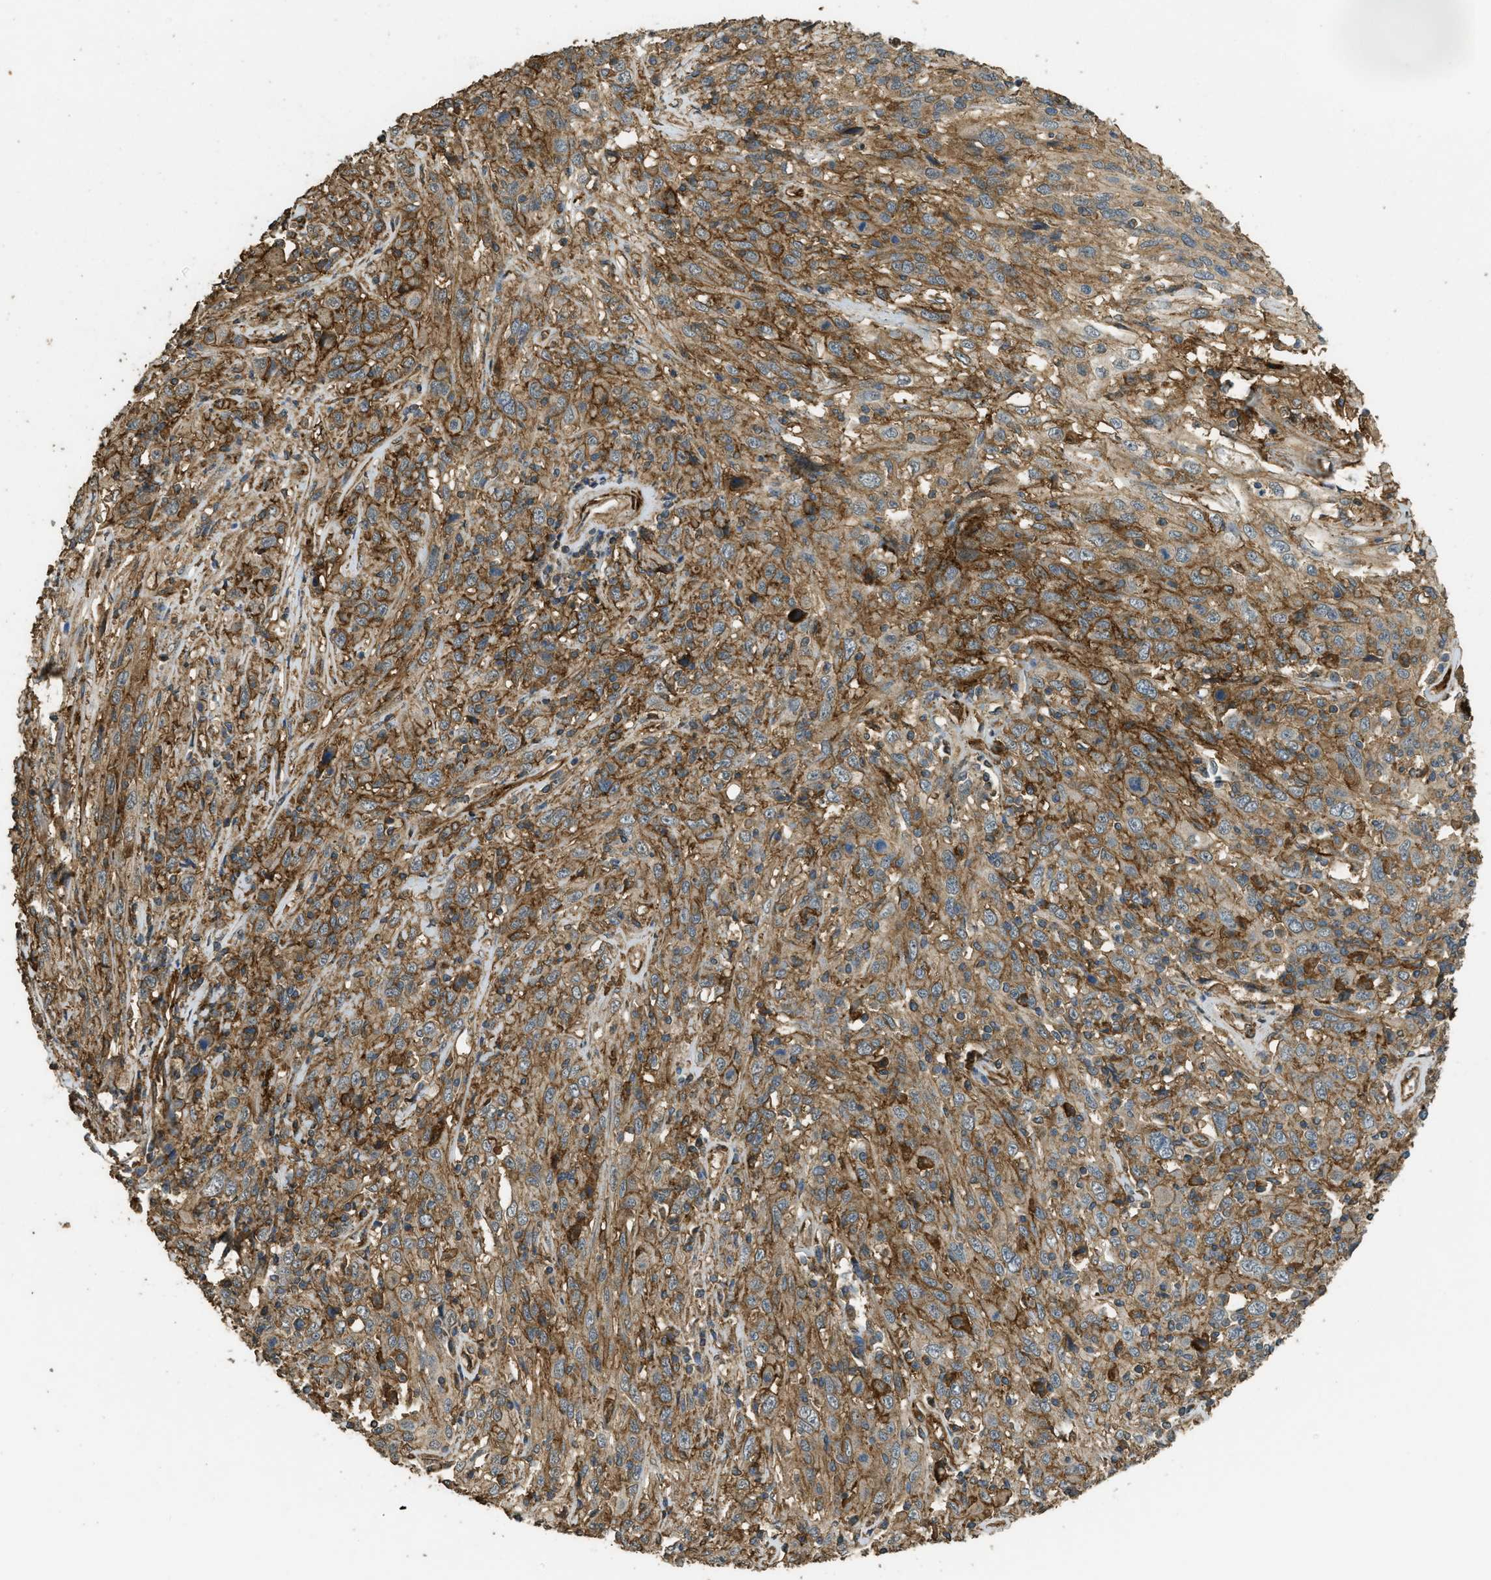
{"staining": {"intensity": "moderate", "quantity": ">75%", "location": "cytoplasmic/membranous"}, "tissue": "cervical cancer", "cell_type": "Tumor cells", "image_type": "cancer", "snomed": [{"axis": "morphology", "description": "Squamous cell carcinoma, NOS"}, {"axis": "topography", "description": "Cervix"}], "caption": "Immunohistochemistry (IHC) (DAB (3,3'-diaminobenzidine)) staining of cervical cancer (squamous cell carcinoma) reveals moderate cytoplasmic/membranous protein positivity in approximately >75% of tumor cells. (Stains: DAB in brown, nuclei in blue, Microscopy: brightfield microscopy at high magnification).", "gene": "CD276", "patient": {"sex": "female", "age": 46}}